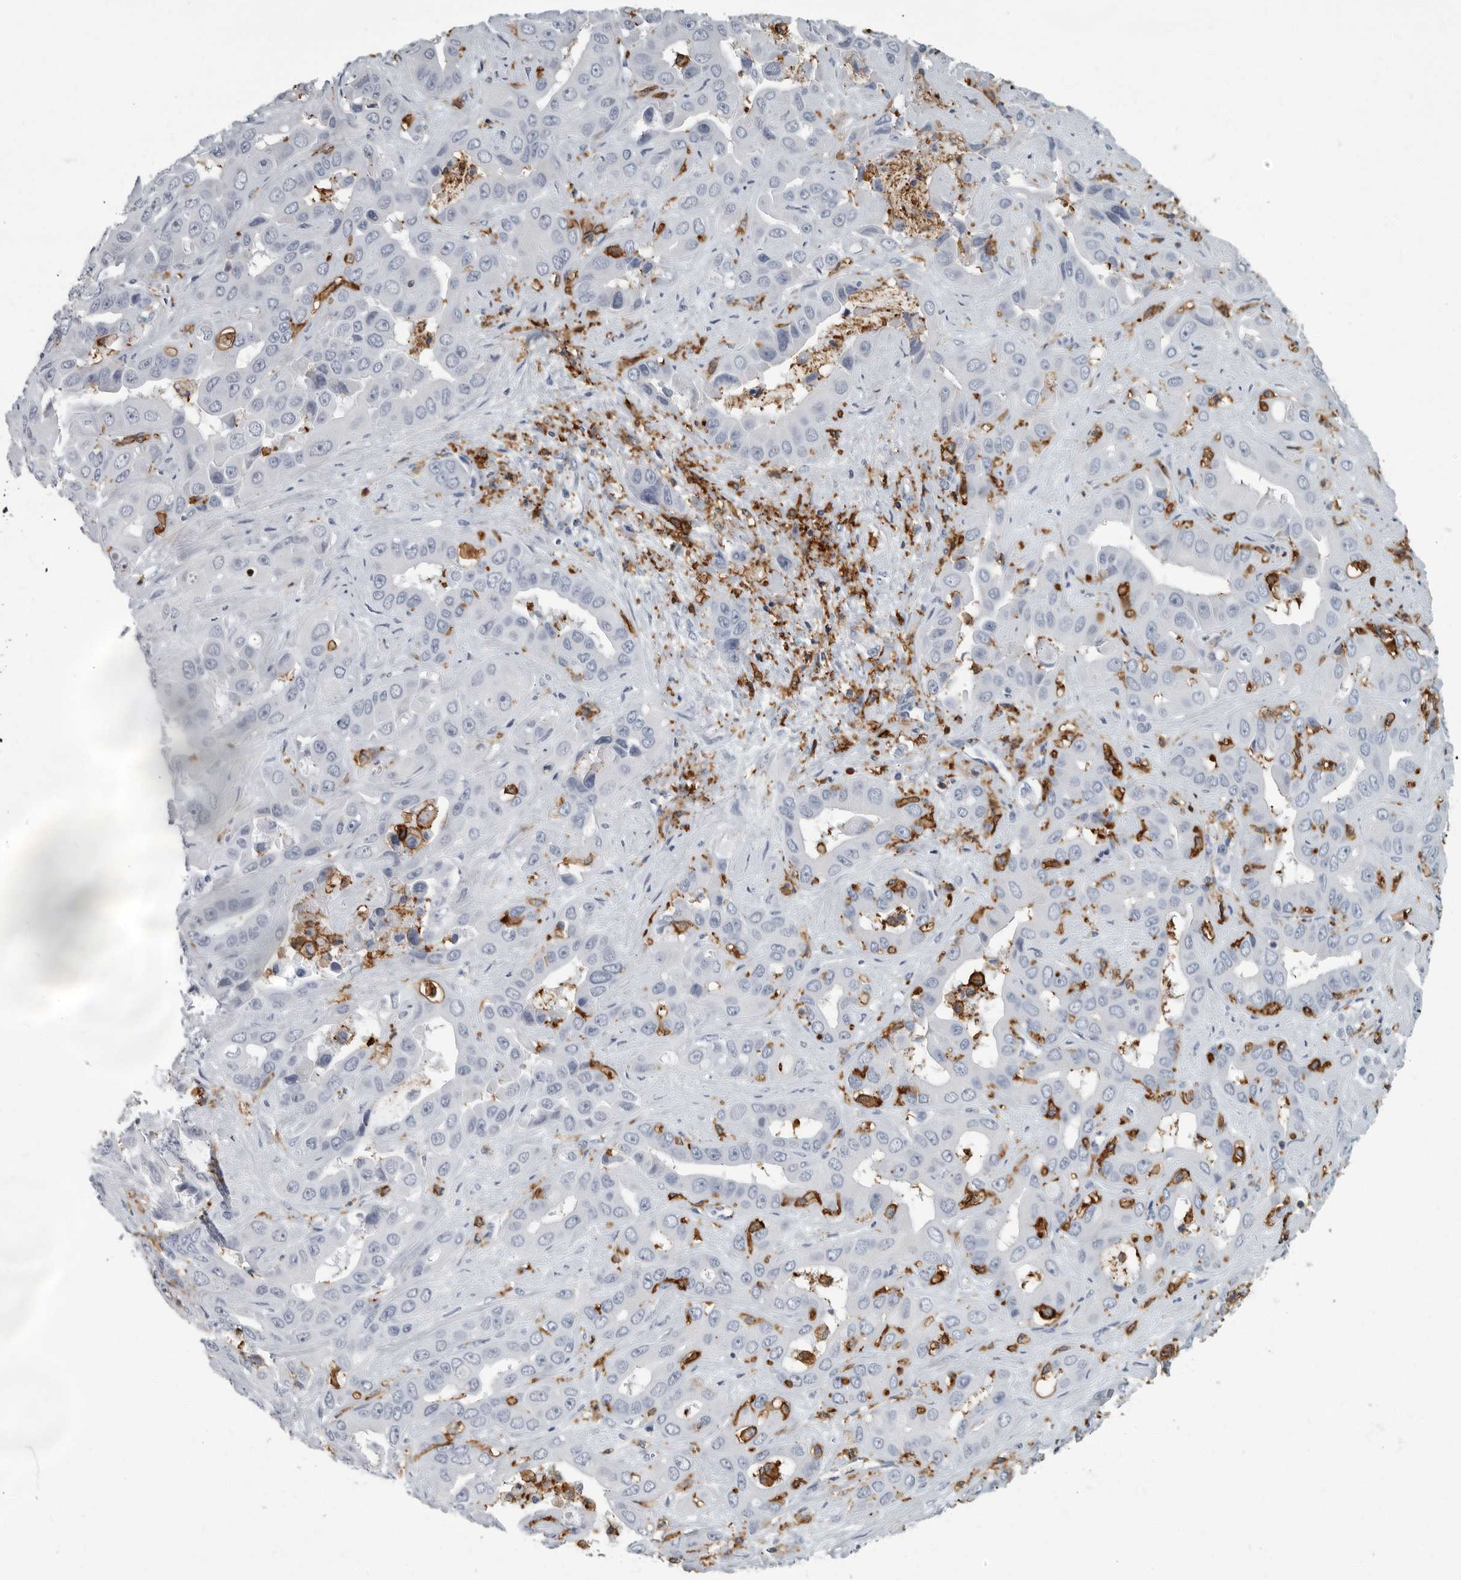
{"staining": {"intensity": "negative", "quantity": "none", "location": "none"}, "tissue": "liver cancer", "cell_type": "Tumor cells", "image_type": "cancer", "snomed": [{"axis": "morphology", "description": "Cholangiocarcinoma"}, {"axis": "topography", "description": "Liver"}], "caption": "The histopathology image demonstrates no staining of tumor cells in cholangiocarcinoma (liver).", "gene": "FCER1G", "patient": {"sex": "female", "age": 52}}